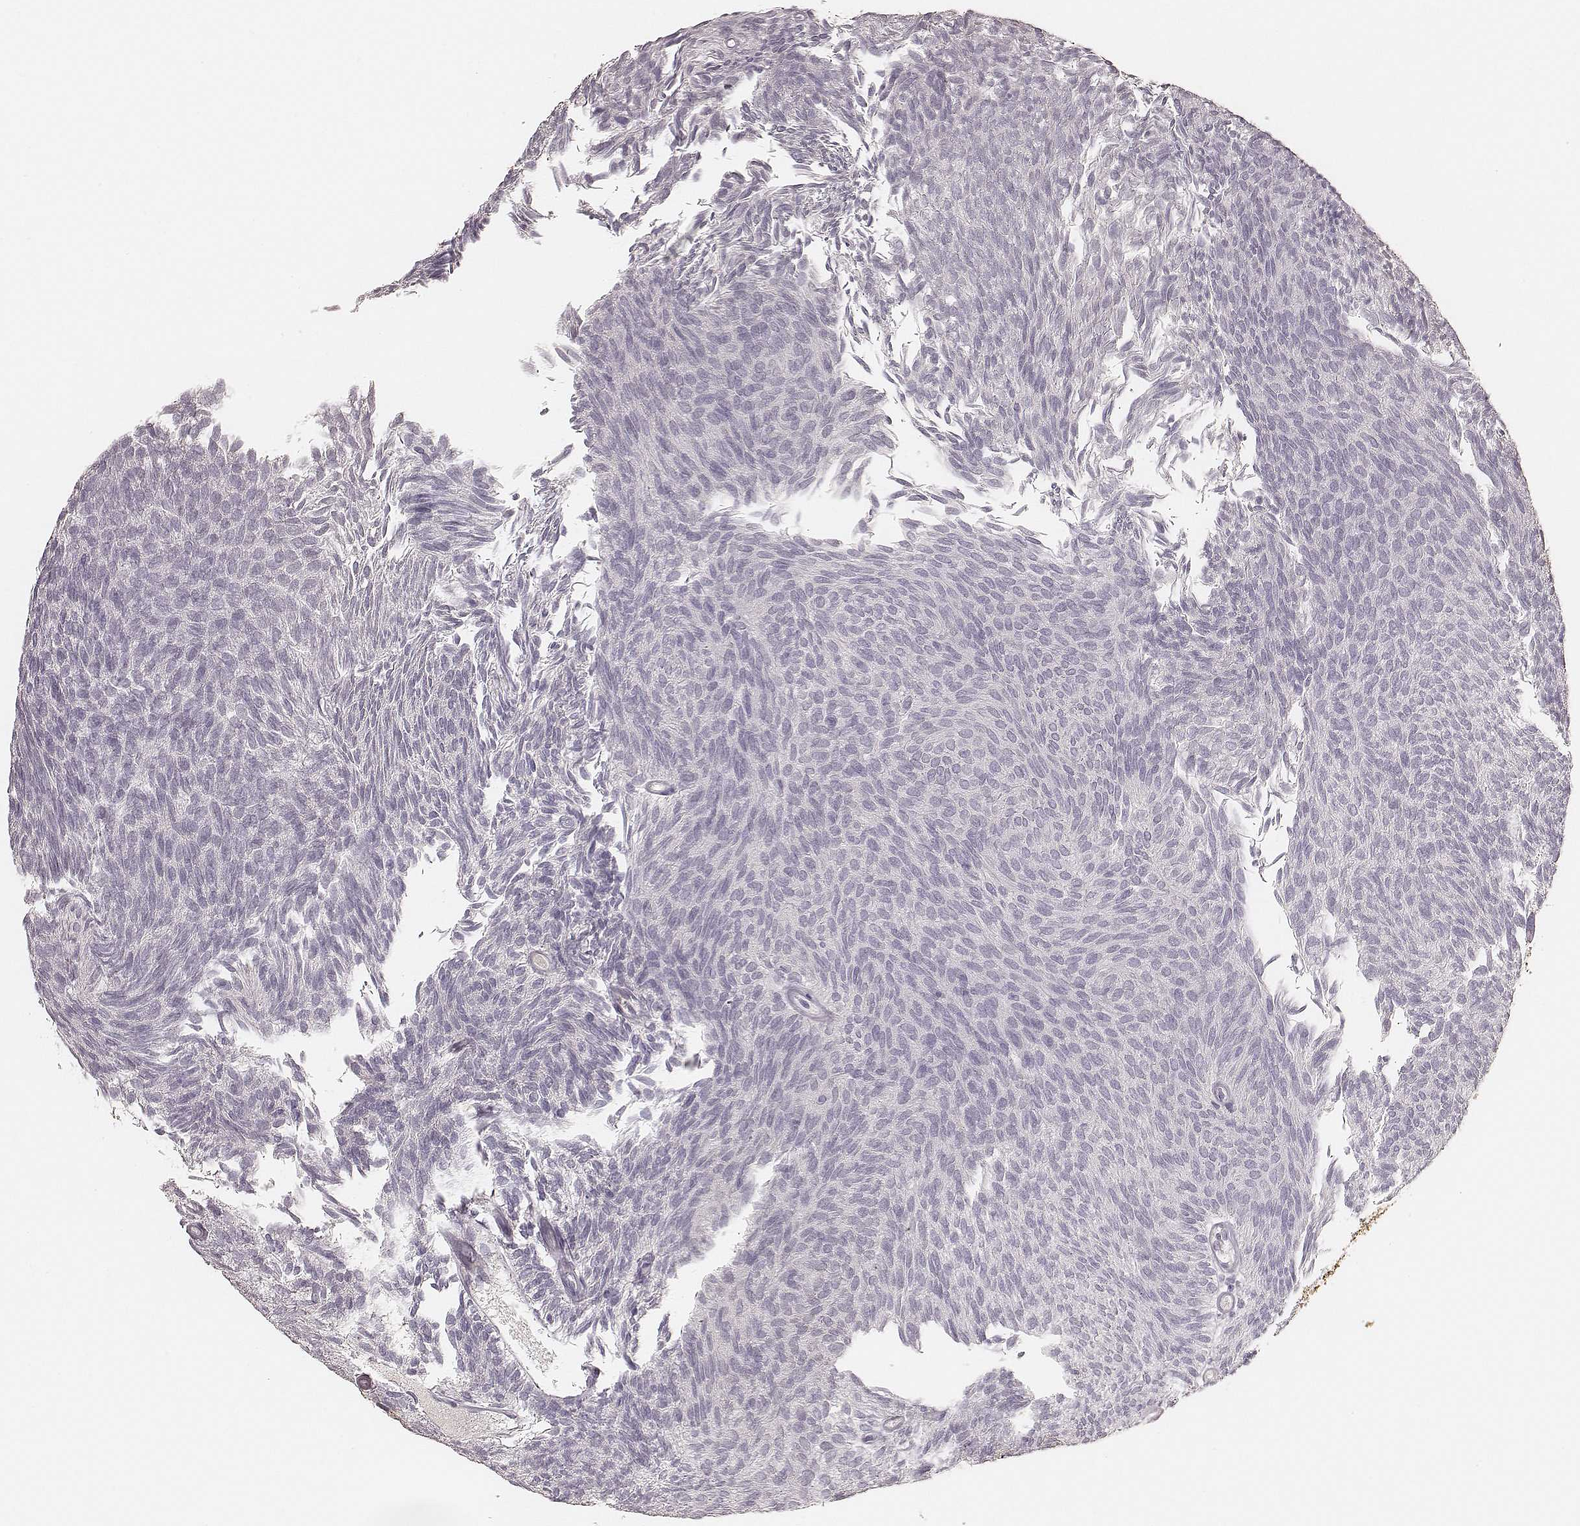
{"staining": {"intensity": "negative", "quantity": "none", "location": "none"}, "tissue": "urothelial cancer", "cell_type": "Tumor cells", "image_type": "cancer", "snomed": [{"axis": "morphology", "description": "Urothelial carcinoma, Low grade"}, {"axis": "topography", "description": "Urinary bladder"}], "caption": "DAB (3,3'-diaminobenzidine) immunohistochemical staining of urothelial cancer reveals no significant positivity in tumor cells.", "gene": "CARS1", "patient": {"sex": "male", "age": 77}}